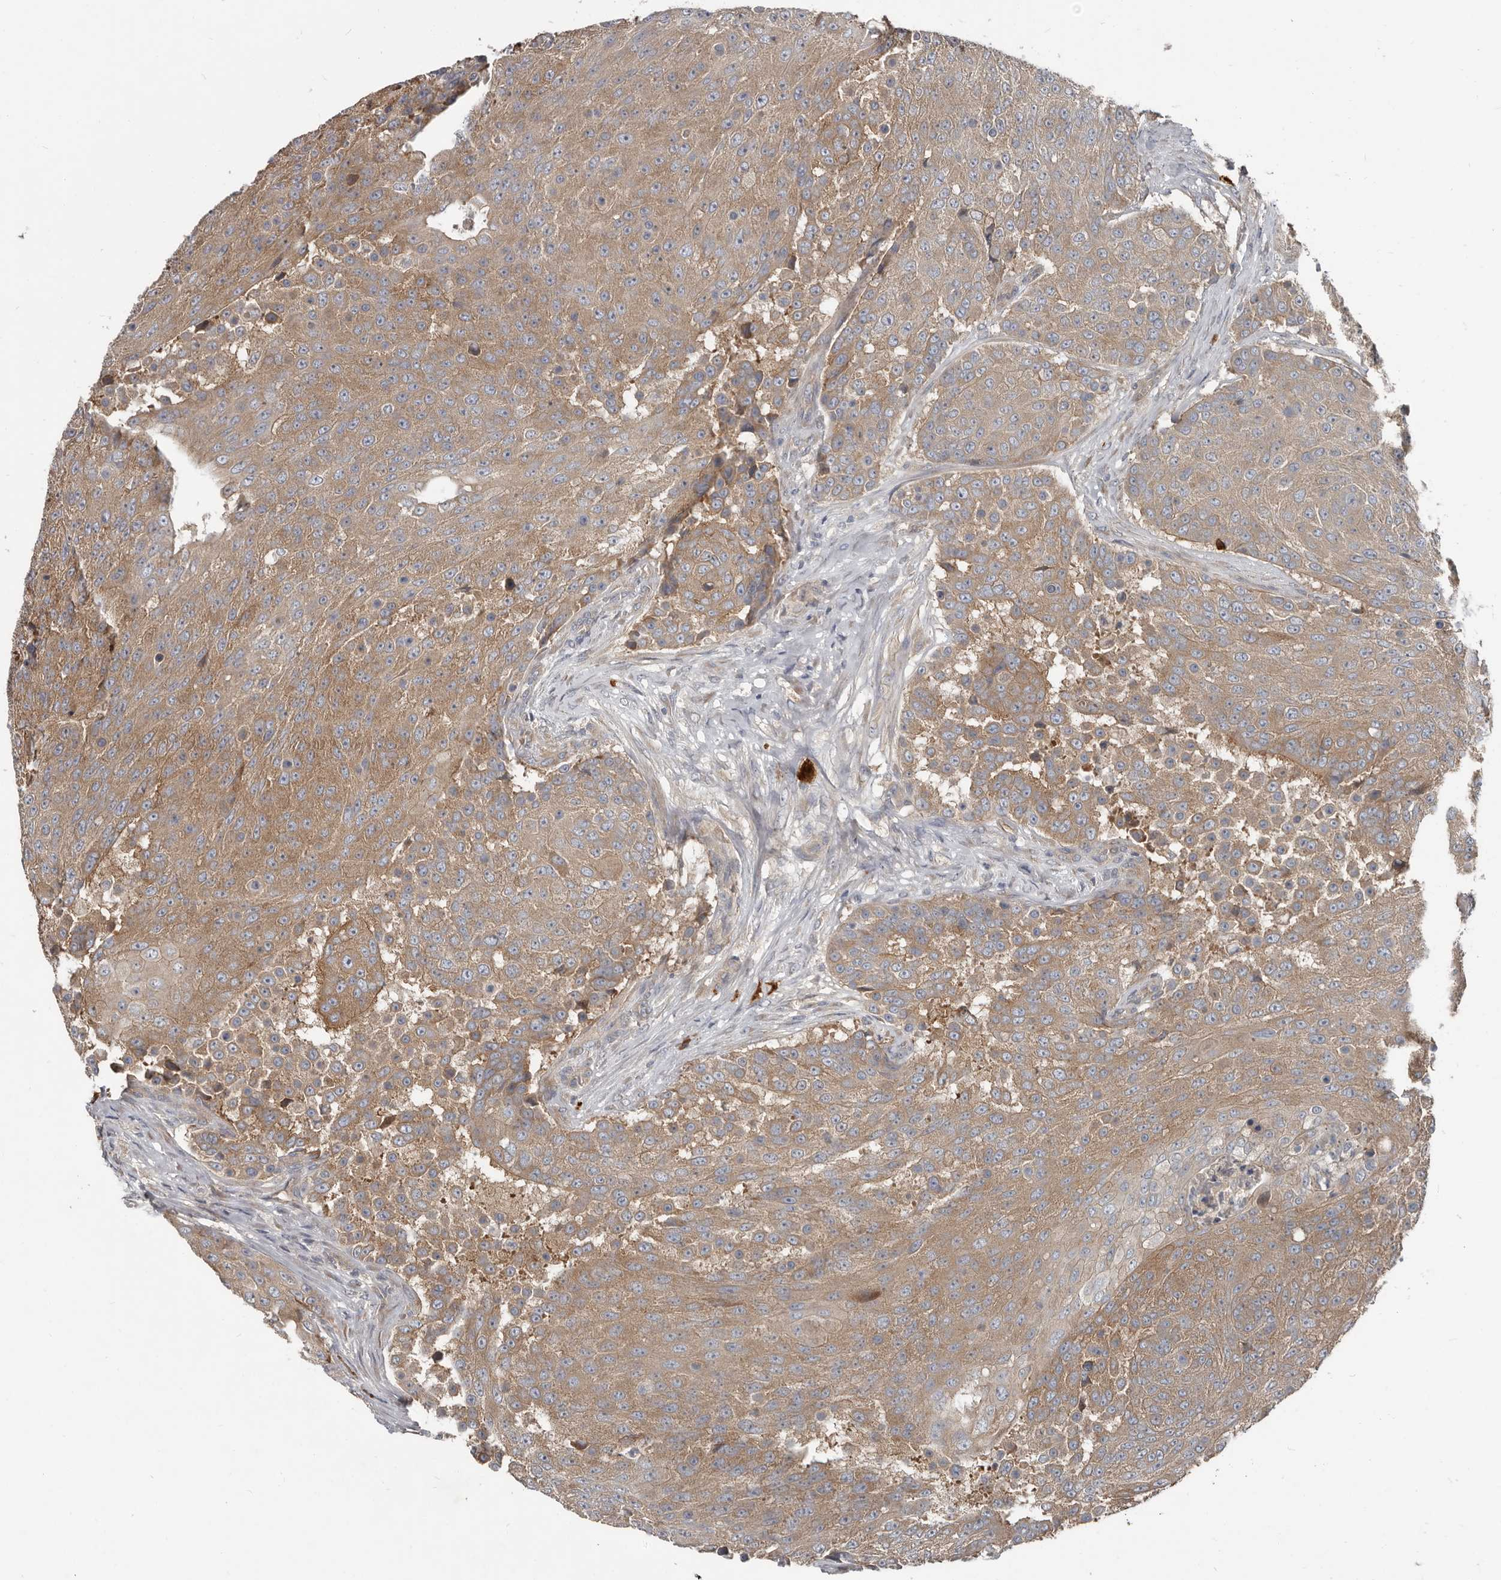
{"staining": {"intensity": "moderate", "quantity": ">75%", "location": "cytoplasmic/membranous"}, "tissue": "urothelial cancer", "cell_type": "Tumor cells", "image_type": "cancer", "snomed": [{"axis": "morphology", "description": "Urothelial carcinoma, High grade"}, {"axis": "topography", "description": "Urinary bladder"}], "caption": "The micrograph displays immunohistochemical staining of high-grade urothelial carcinoma. There is moderate cytoplasmic/membranous expression is identified in approximately >75% of tumor cells.", "gene": "AKNAD1", "patient": {"sex": "female", "age": 63}}